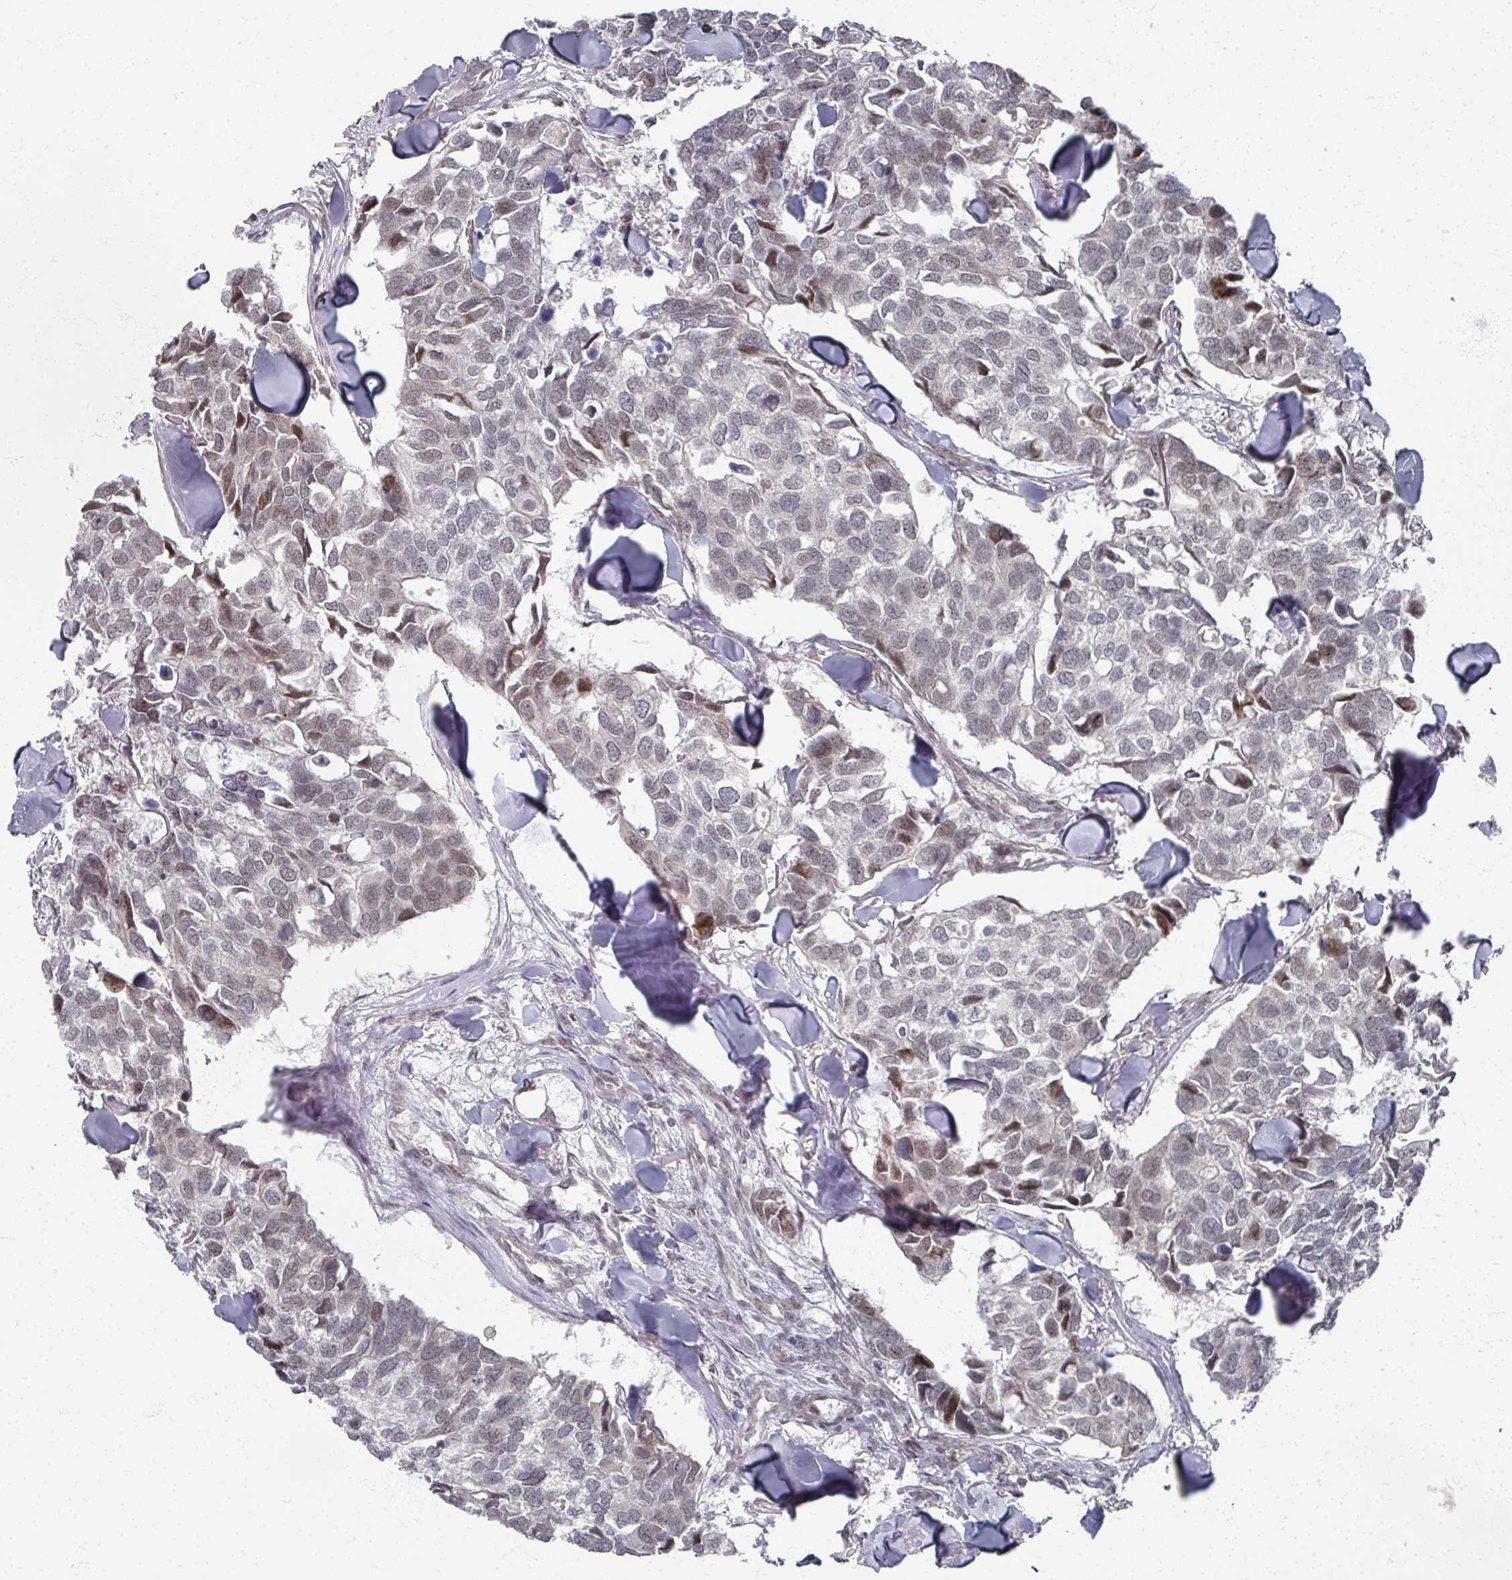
{"staining": {"intensity": "moderate", "quantity": "25%-75%", "location": "nuclear"}, "tissue": "breast cancer", "cell_type": "Tumor cells", "image_type": "cancer", "snomed": [{"axis": "morphology", "description": "Duct carcinoma"}, {"axis": "topography", "description": "Breast"}], "caption": "Immunohistochemistry (IHC) of breast intraductal carcinoma shows medium levels of moderate nuclear positivity in about 25%-75% of tumor cells.", "gene": "PSKH1", "patient": {"sex": "female", "age": 83}}